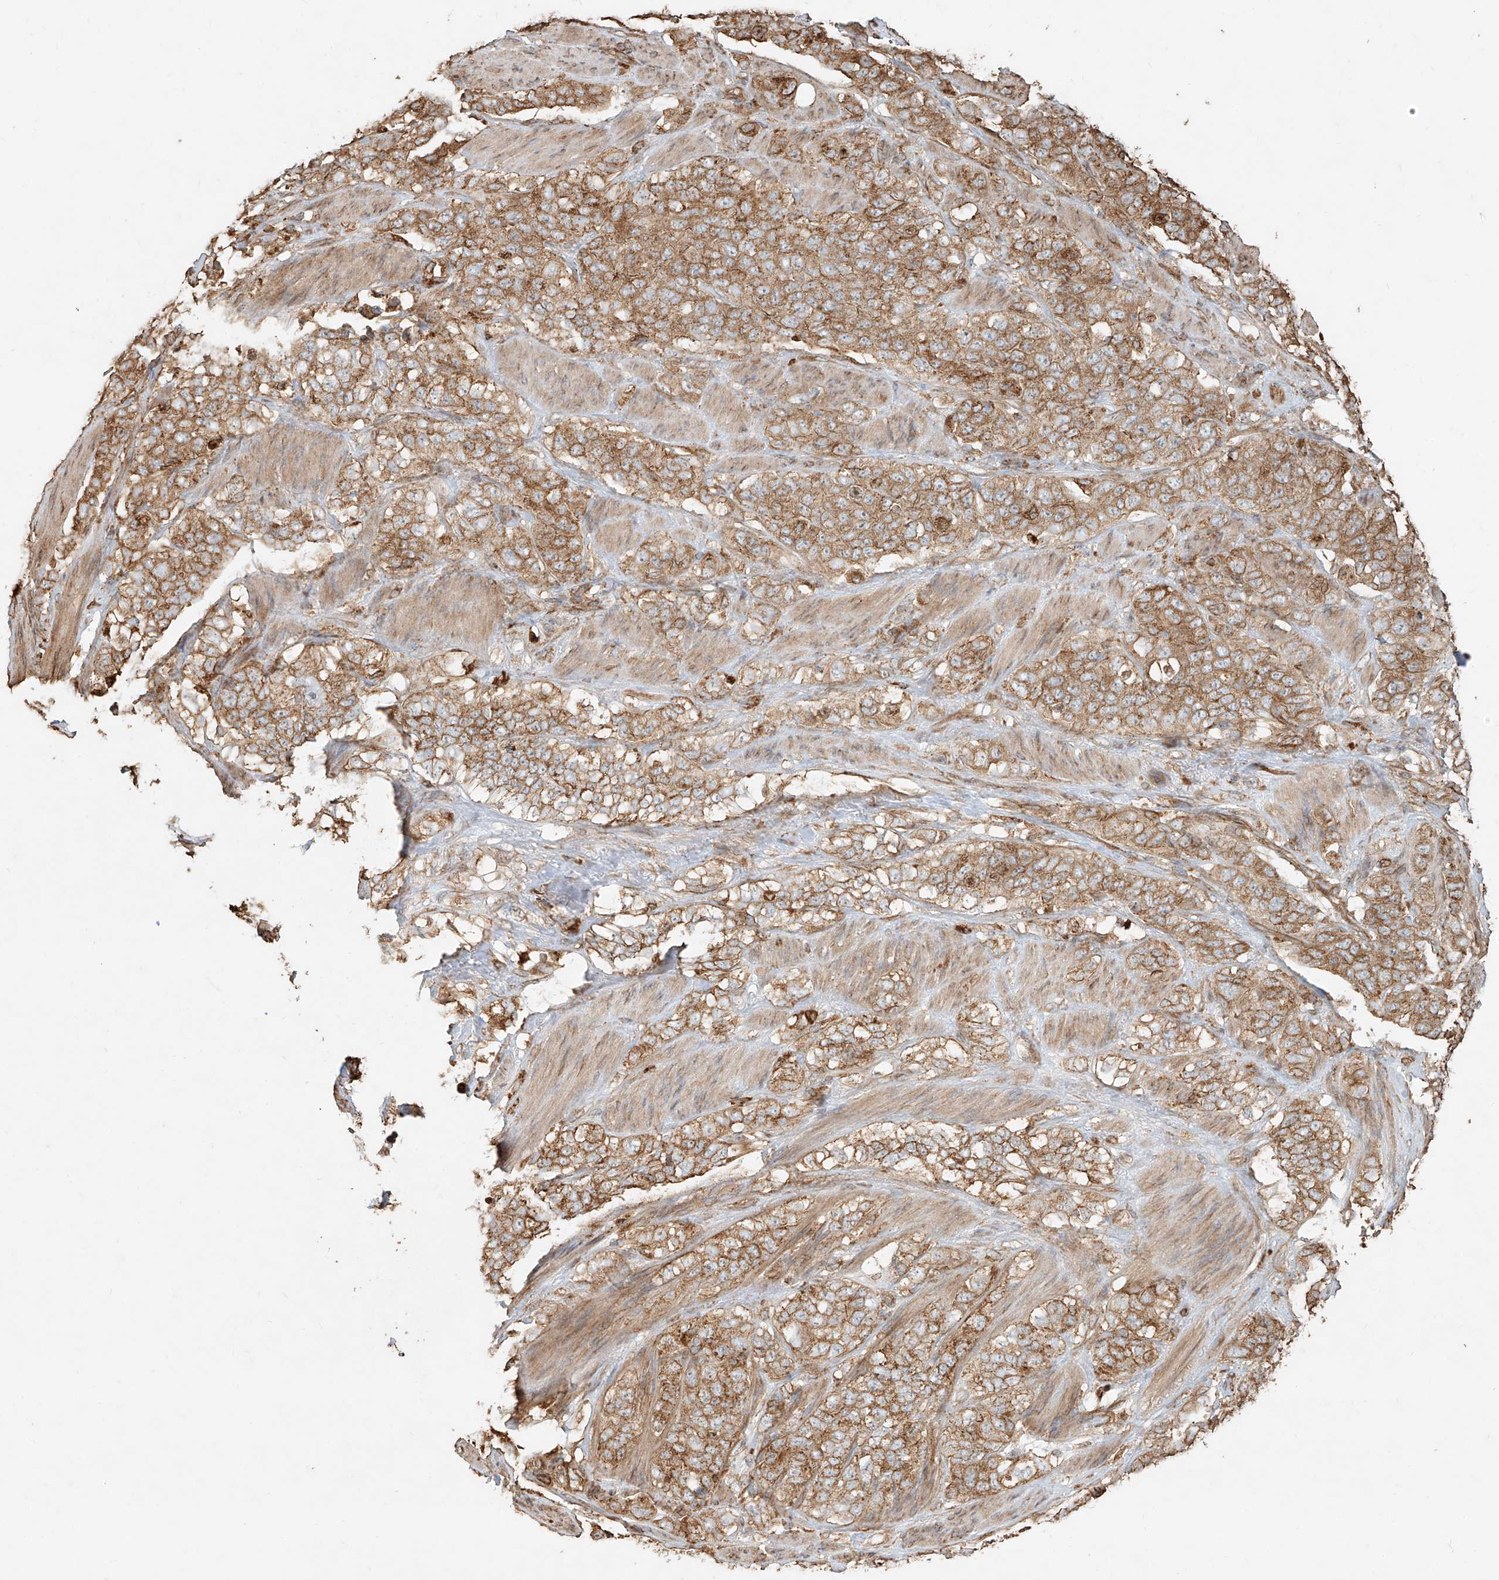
{"staining": {"intensity": "moderate", "quantity": ">75%", "location": "cytoplasmic/membranous"}, "tissue": "stomach cancer", "cell_type": "Tumor cells", "image_type": "cancer", "snomed": [{"axis": "morphology", "description": "Adenocarcinoma, NOS"}, {"axis": "topography", "description": "Stomach"}], "caption": "Human stomach cancer (adenocarcinoma) stained with a brown dye displays moderate cytoplasmic/membranous positive positivity in approximately >75% of tumor cells.", "gene": "EFNB1", "patient": {"sex": "male", "age": 48}}